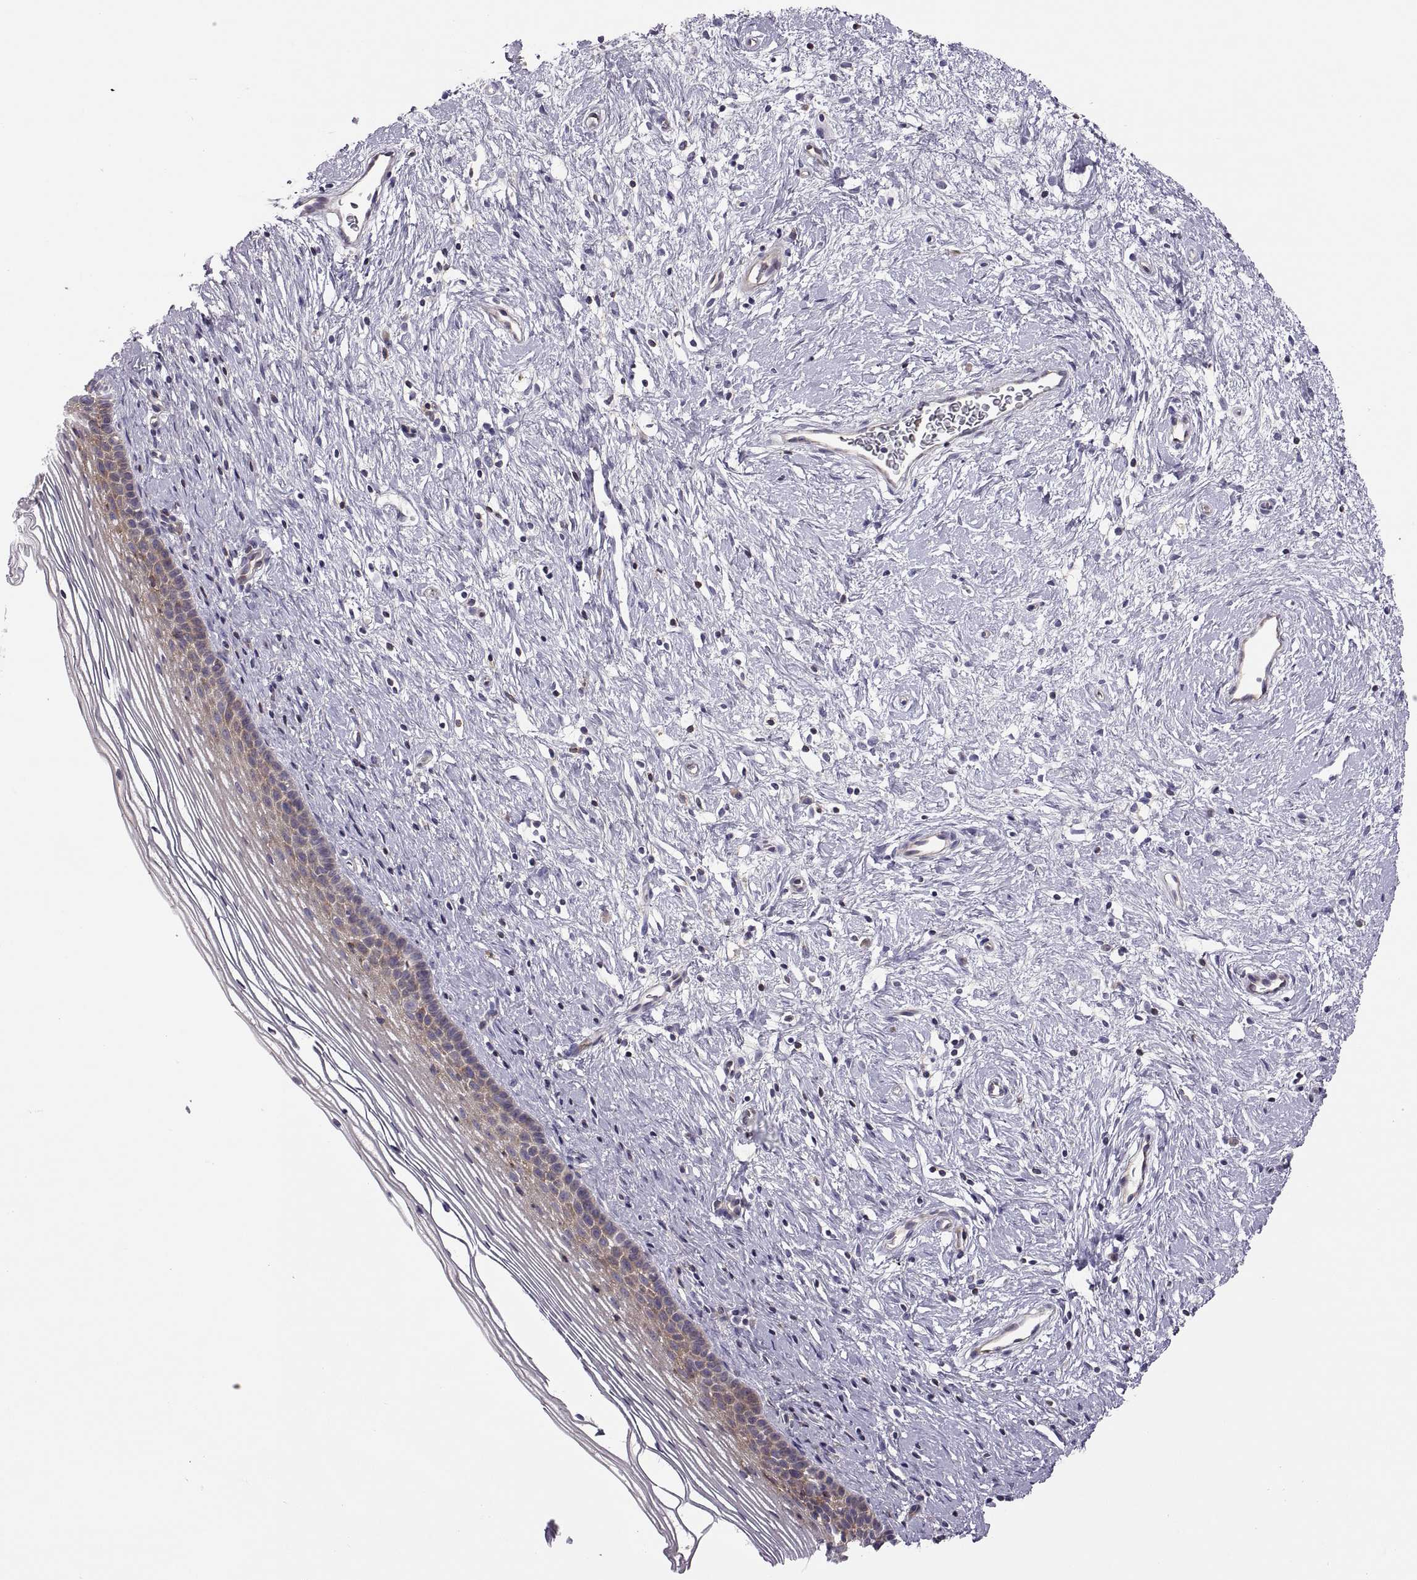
{"staining": {"intensity": "negative", "quantity": "none", "location": "none"}, "tissue": "cervix", "cell_type": "Glandular cells", "image_type": "normal", "snomed": [{"axis": "morphology", "description": "Normal tissue, NOS"}, {"axis": "topography", "description": "Cervix"}], "caption": "IHC micrograph of benign human cervix stained for a protein (brown), which displays no staining in glandular cells. (DAB immunohistochemistry (IHC) with hematoxylin counter stain).", "gene": "SPATA32", "patient": {"sex": "female", "age": 39}}